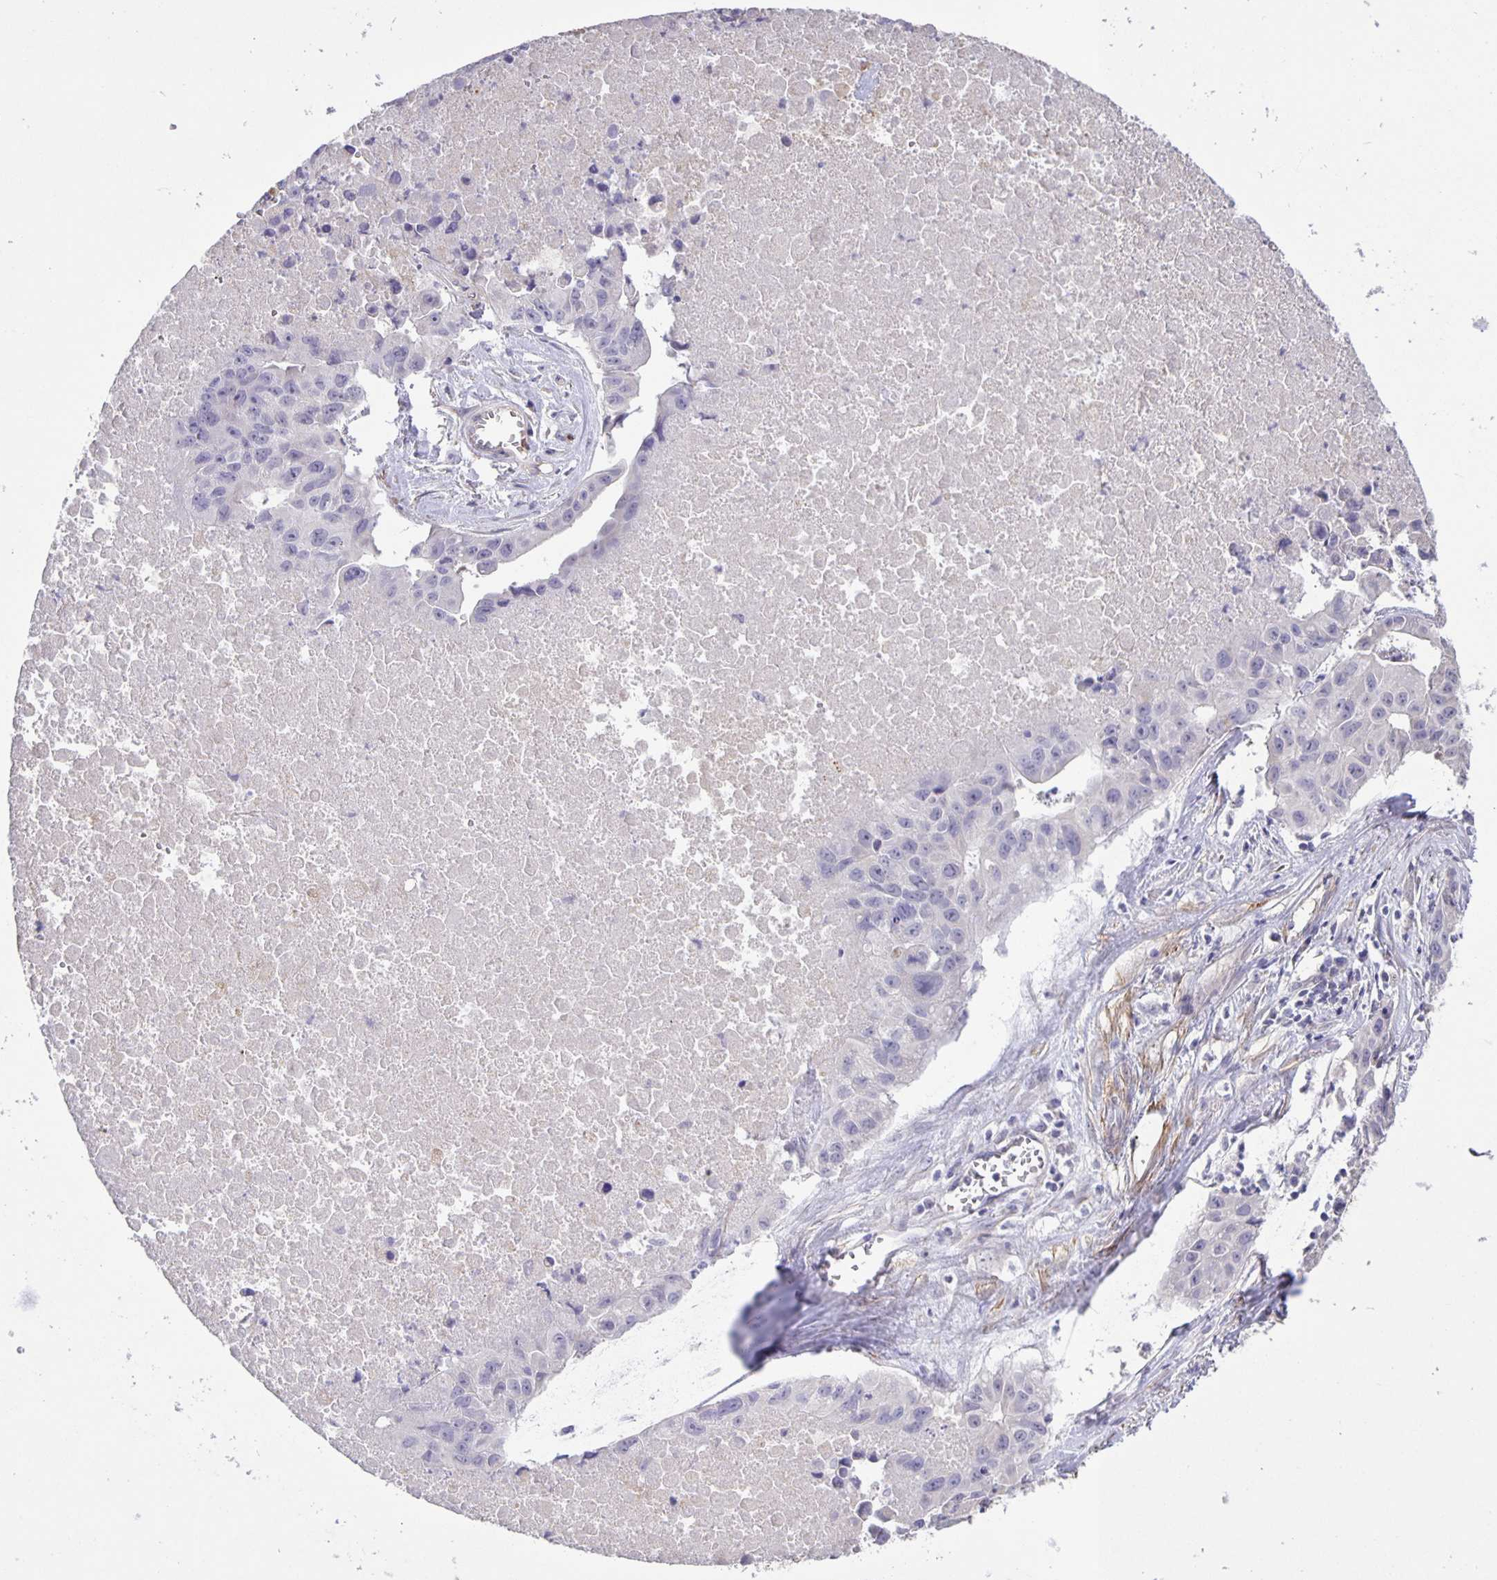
{"staining": {"intensity": "negative", "quantity": "none", "location": "none"}, "tissue": "lung cancer", "cell_type": "Tumor cells", "image_type": "cancer", "snomed": [{"axis": "morphology", "description": "Adenocarcinoma, NOS"}, {"axis": "topography", "description": "Lymph node"}, {"axis": "topography", "description": "Lung"}], "caption": "Adenocarcinoma (lung) was stained to show a protein in brown. There is no significant staining in tumor cells.", "gene": "SRCIN1", "patient": {"sex": "male", "age": 64}}